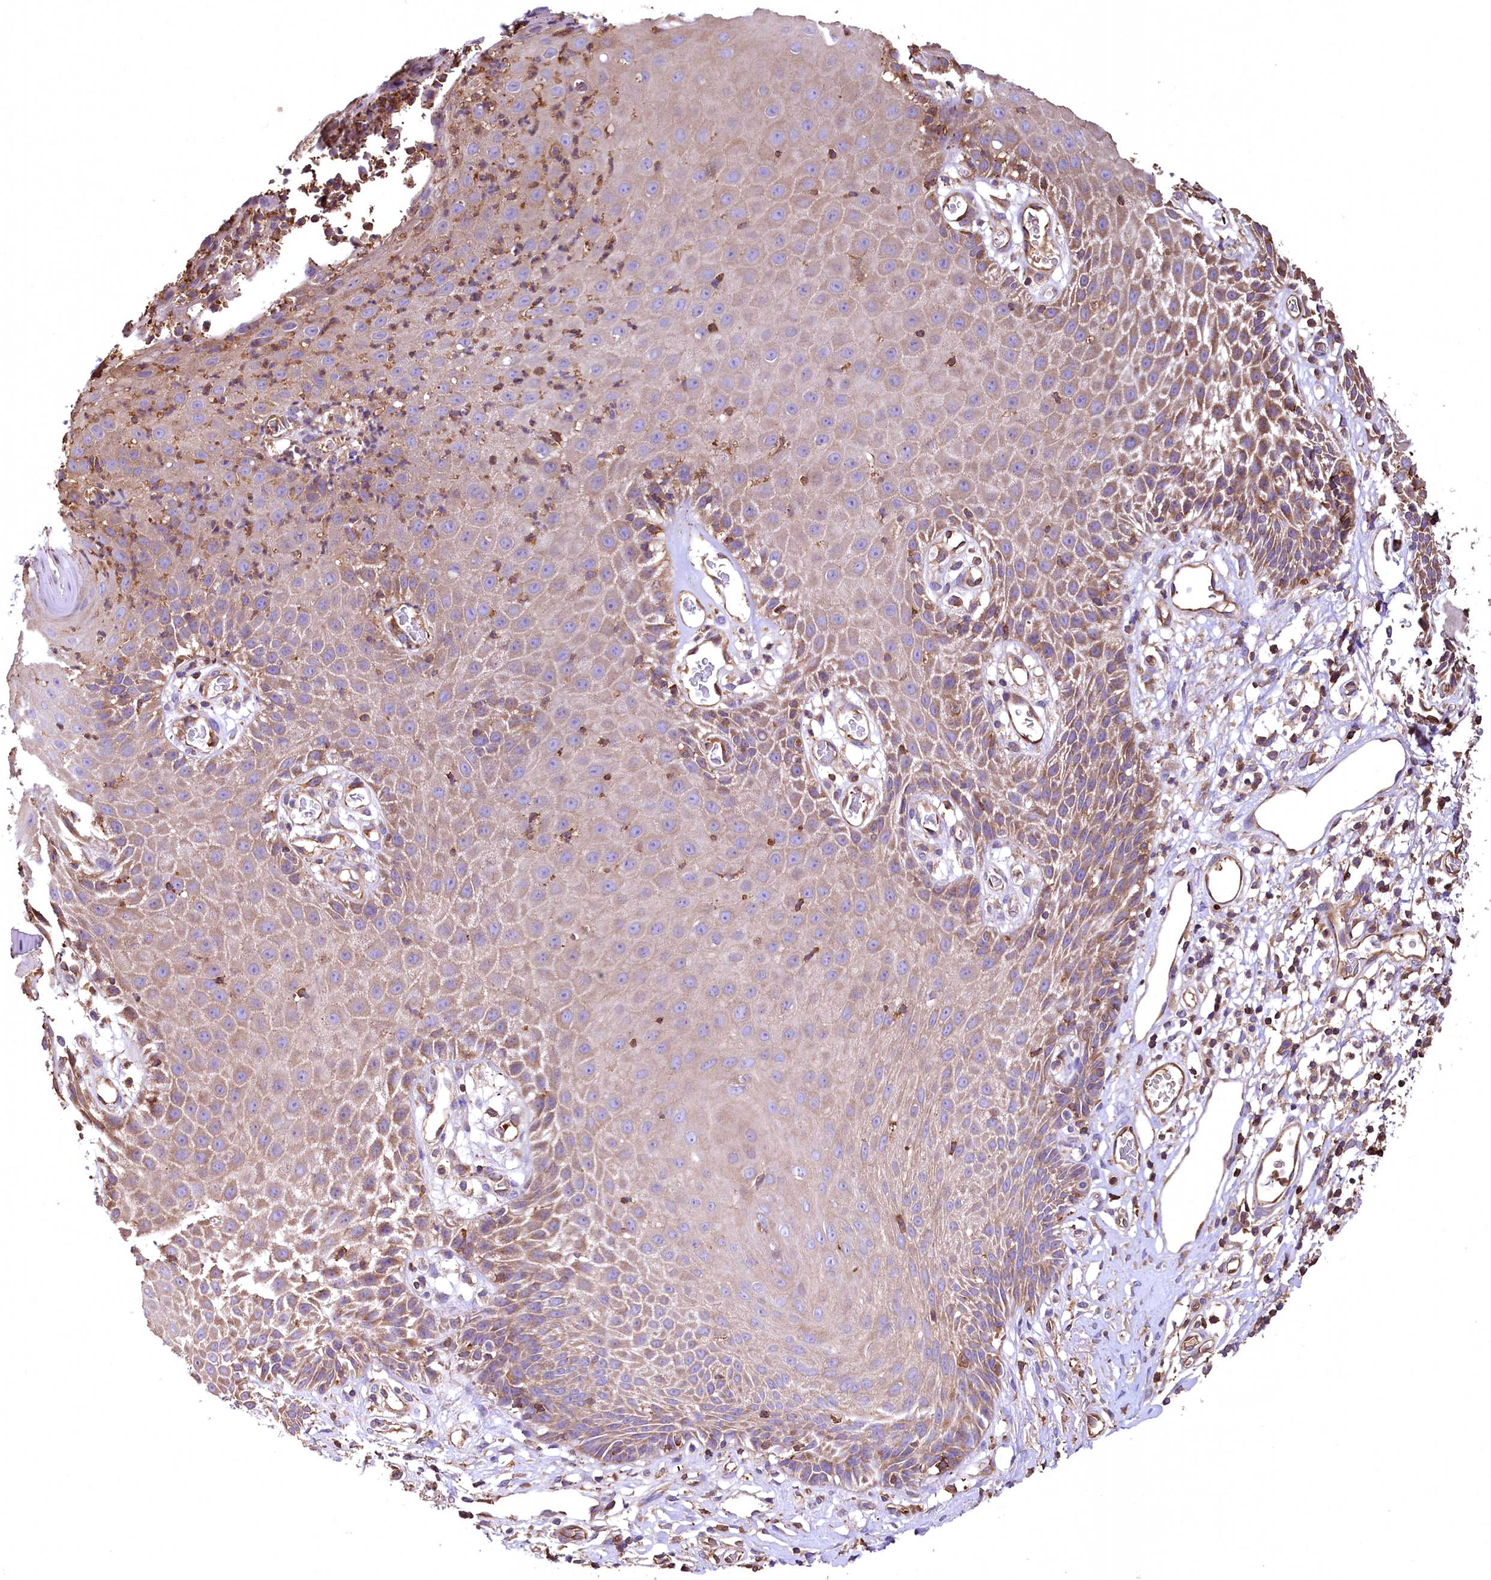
{"staining": {"intensity": "moderate", "quantity": ">75%", "location": "cytoplasmic/membranous"}, "tissue": "skin", "cell_type": "Epidermal cells", "image_type": "normal", "snomed": [{"axis": "morphology", "description": "Normal tissue, NOS"}, {"axis": "topography", "description": "Vulva"}], "caption": "A medium amount of moderate cytoplasmic/membranous staining is seen in approximately >75% of epidermal cells in unremarkable skin. Immunohistochemistry (ihc) stains the protein of interest in brown and the nuclei are stained blue.", "gene": "RARS2", "patient": {"sex": "female", "age": 68}}